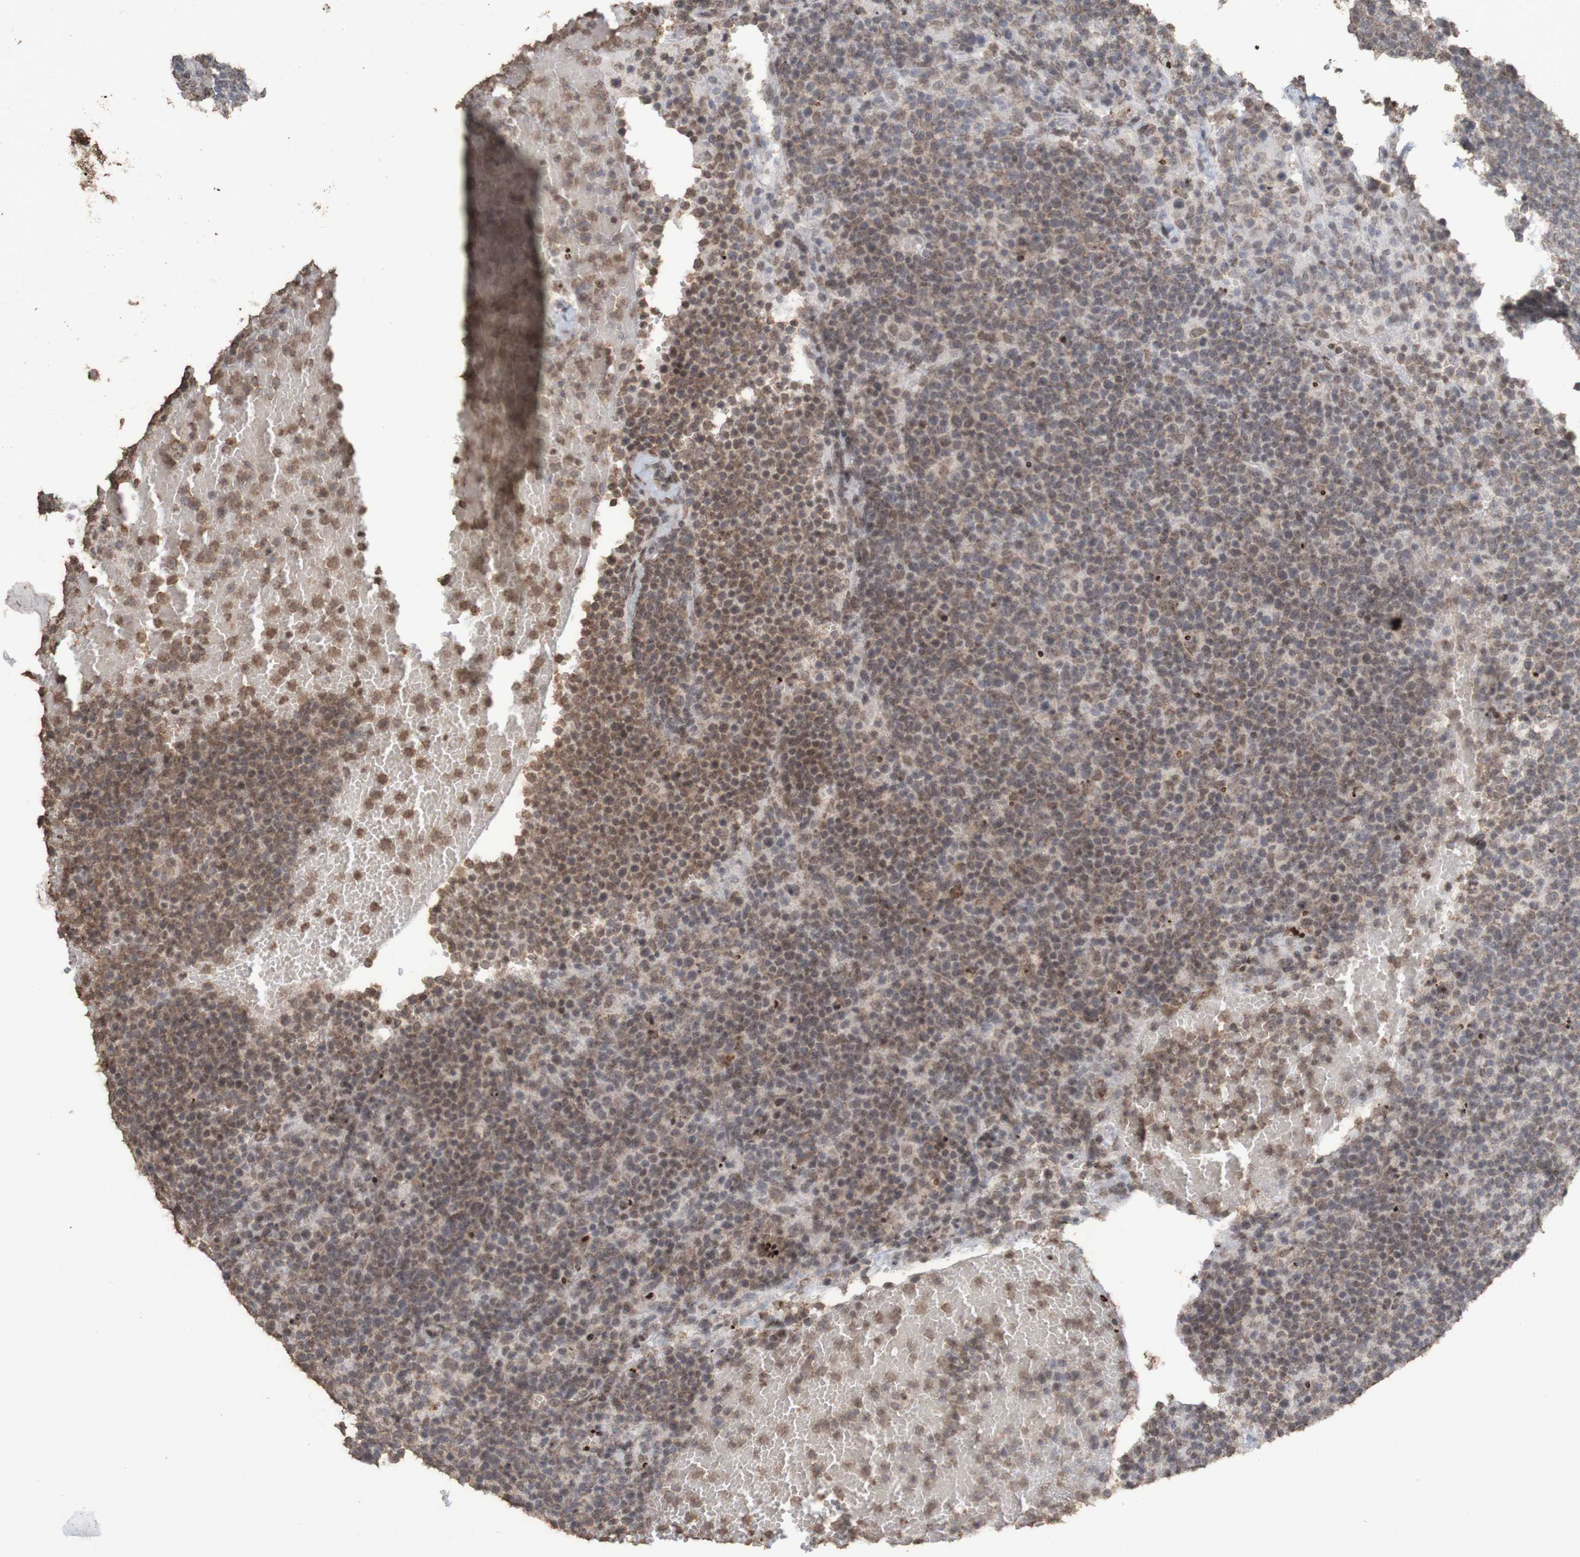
{"staining": {"intensity": "moderate", "quantity": "25%-75%", "location": "cytoplasmic/membranous,nuclear"}, "tissue": "lymphoma", "cell_type": "Tumor cells", "image_type": "cancer", "snomed": [{"axis": "morphology", "description": "Malignant lymphoma, non-Hodgkin's type, High grade"}, {"axis": "topography", "description": "Lymph node"}], "caption": "A brown stain highlights moderate cytoplasmic/membranous and nuclear expression of a protein in human high-grade malignant lymphoma, non-Hodgkin's type tumor cells.", "gene": "GFI1", "patient": {"sex": "male", "age": 61}}